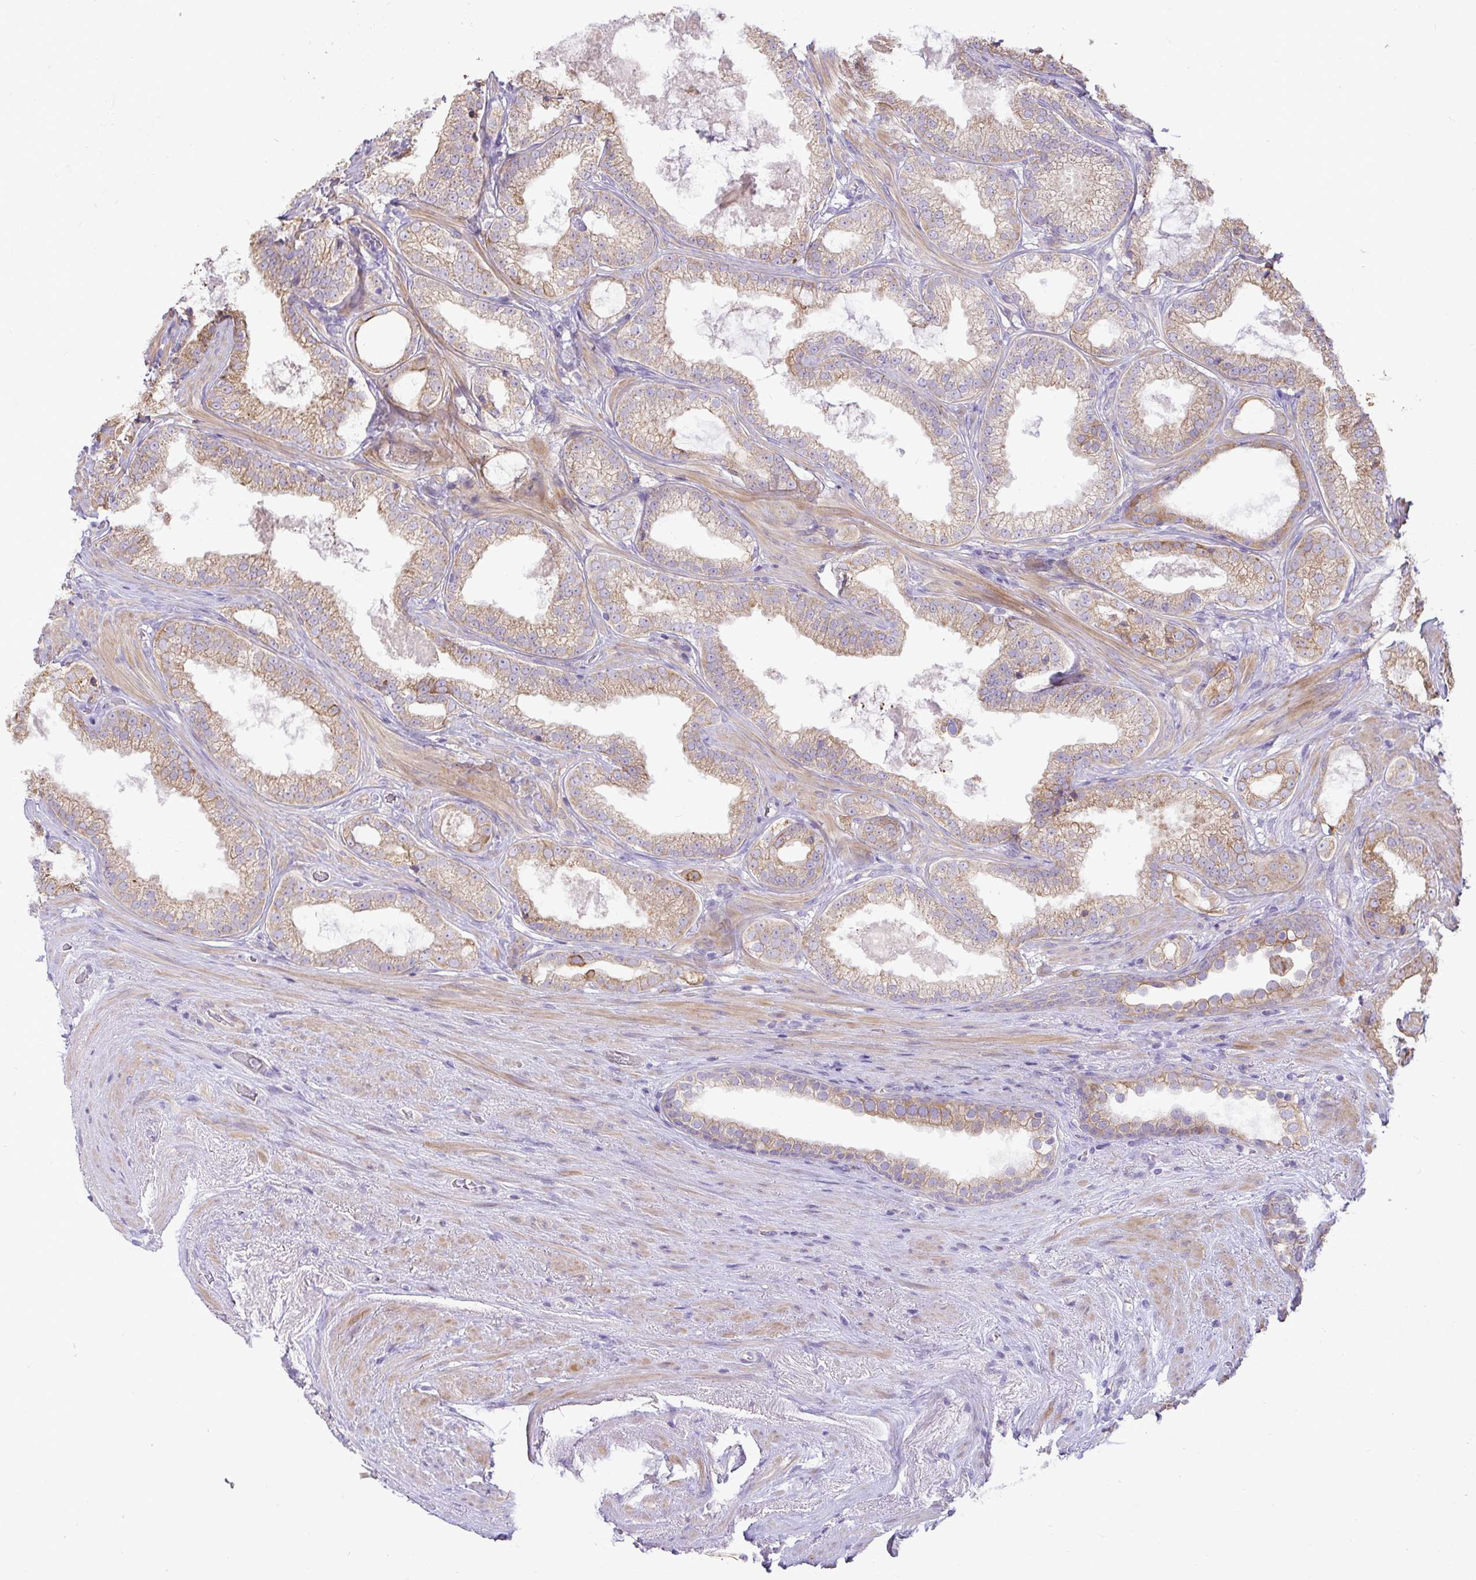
{"staining": {"intensity": "moderate", "quantity": "25%-75%", "location": "cytoplasmic/membranous"}, "tissue": "prostate cancer", "cell_type": "Tumor cells", "image_type": "cancer", "snomed": [{"axis": "morphology", "description": "Adenocarcinoma, High grade"}, {"axis": "topography", "description": "Prostate"}], "caption": "Human prostate cancer (adenocarcinoma (high-grade)) stained with a protein marker exhibits moderate staining in tumor cells.", "gene": "STRIP1", "patient": {"sex": "male", "age": 65}}